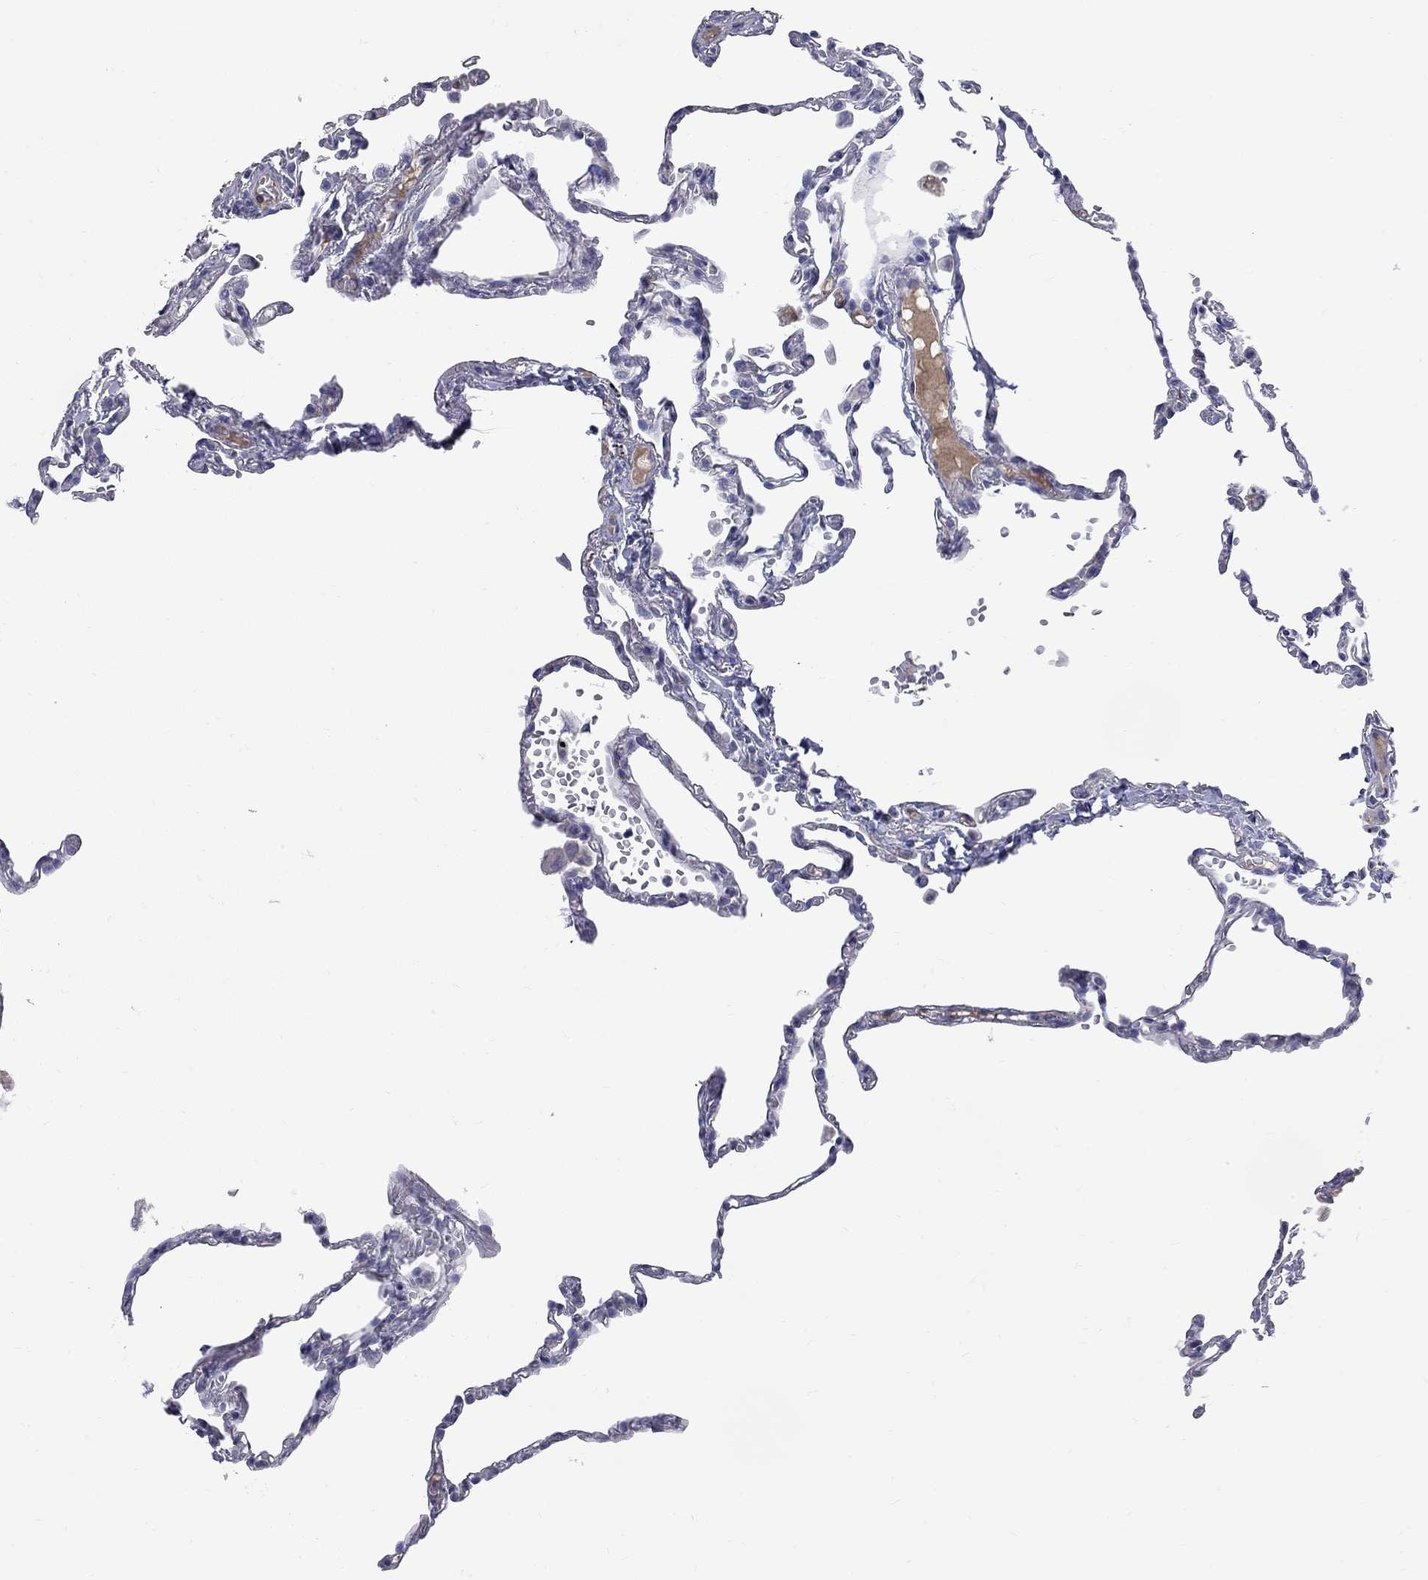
{"staining": {"intensity": "negative", "quantity": "none", "location": "none"}, "tissue": "lung", "cell_type": "Alveolar cells", "image_type": "normal", "snomed": [{"axis": "morphology", "description": "Normal tissue, NOS"}, {"axis": "topography", "description": "Lung"}], "caption": "Immunohistochemical staining of benign lung shows no significant staining in alveolar cells.", "gene": "KCND2", "patient": {"sex": "male", "age": 78}}